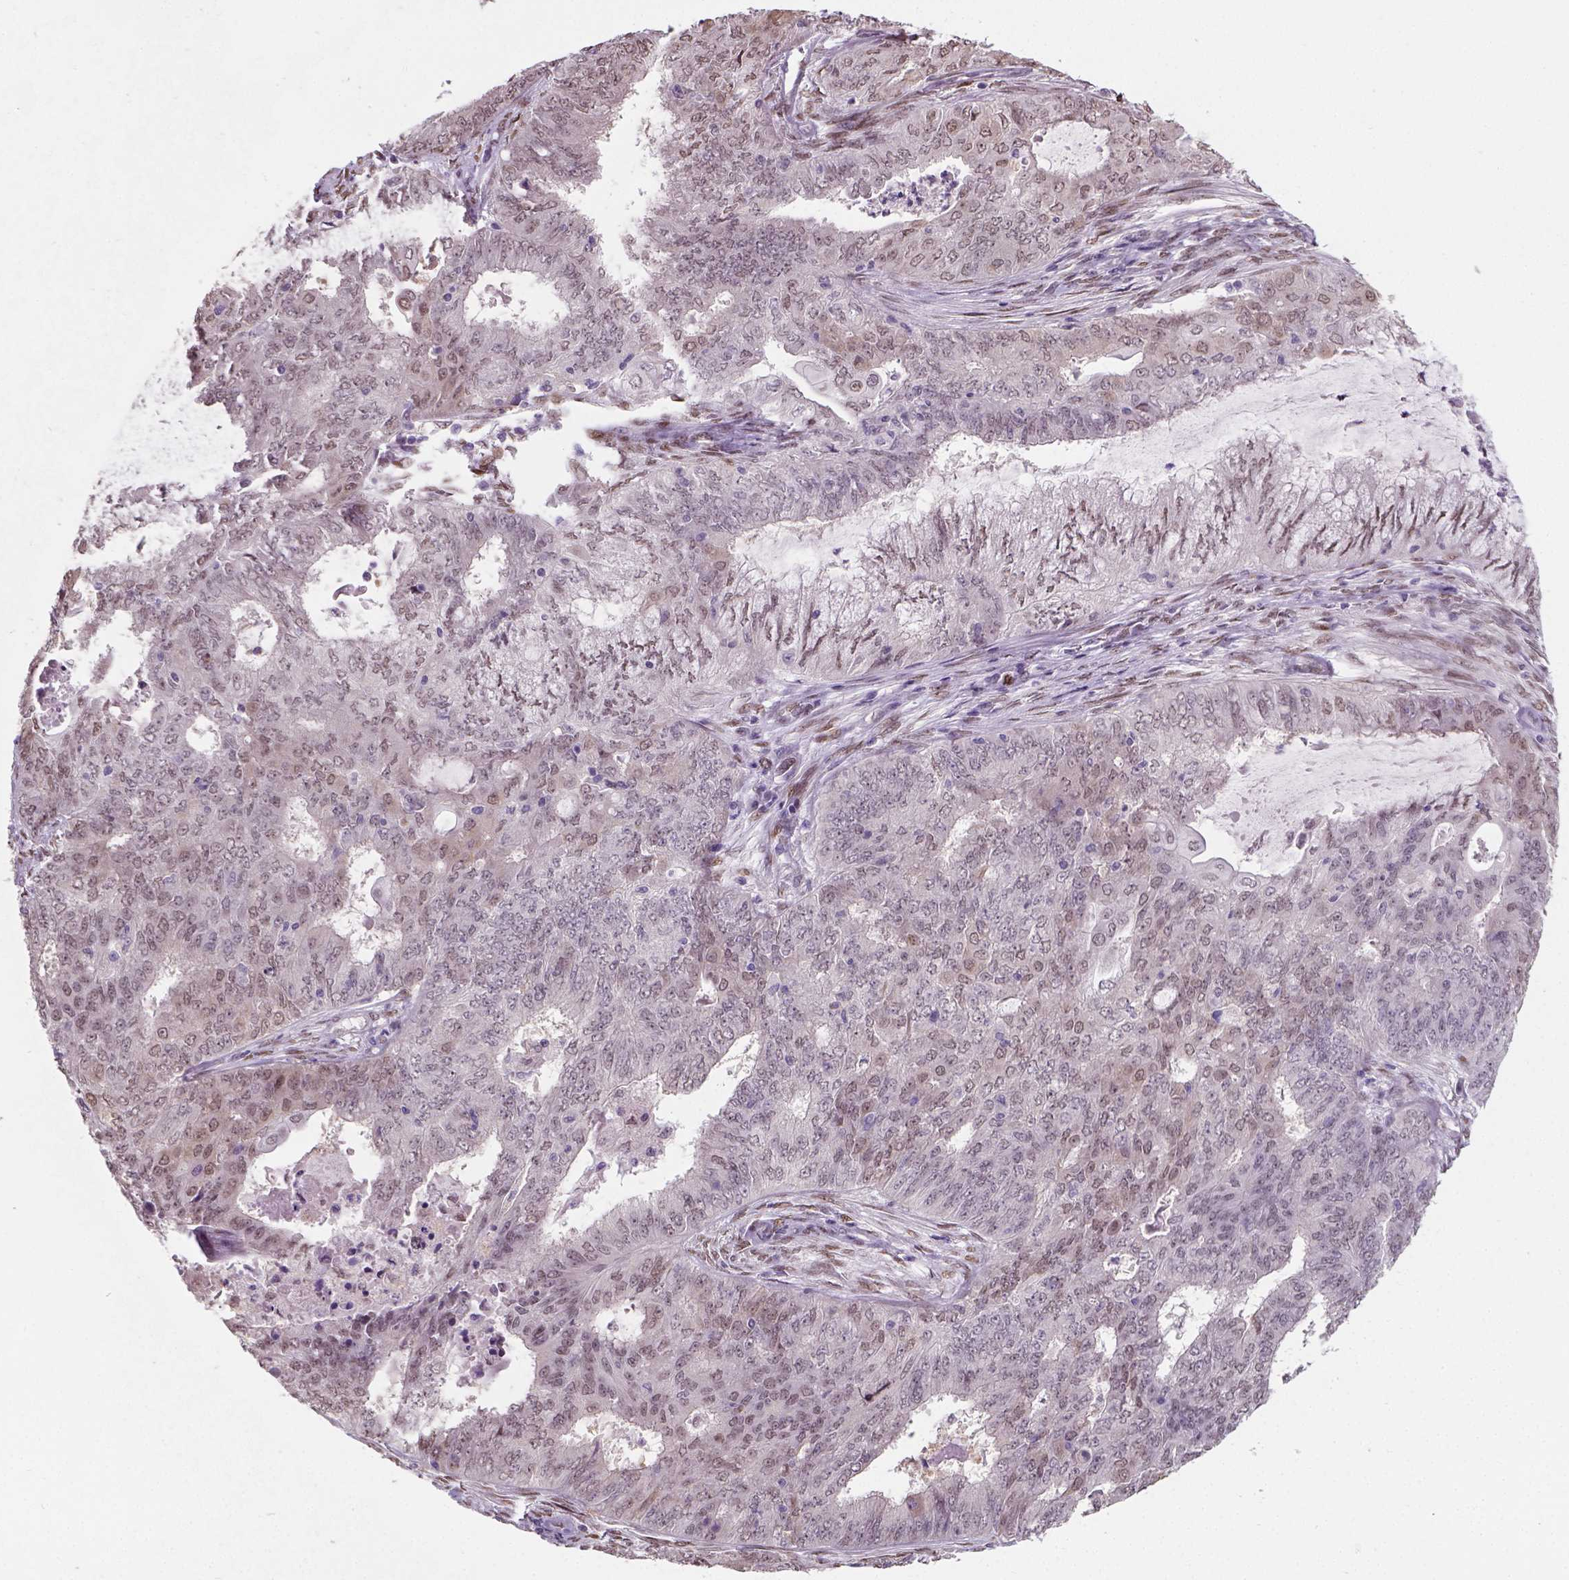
{"staining": {"intensity": "weak", "quantity": "25%-75%", "location": "nuclear"}, "tissue": "endometrial cancer", "cell_type": "Tumor cells", "image_type": "cancer", "snomed": [{"axis": "morphology", "description": "Adenocarcinoma, NOS"}, {"axis": "topography", "description": "Endometrium"}], "caption": "High-magnification brightfield microscopy of endometrial adenocarcinoma stained with DAB (brown) and counterstained with hematoxylin (blue). tumor cells exhibit weak nuclear staining is seen in approximately25%-75% of cells.", "gene": "C1orf112", "patient": {"sex": "female", "age": 62}}